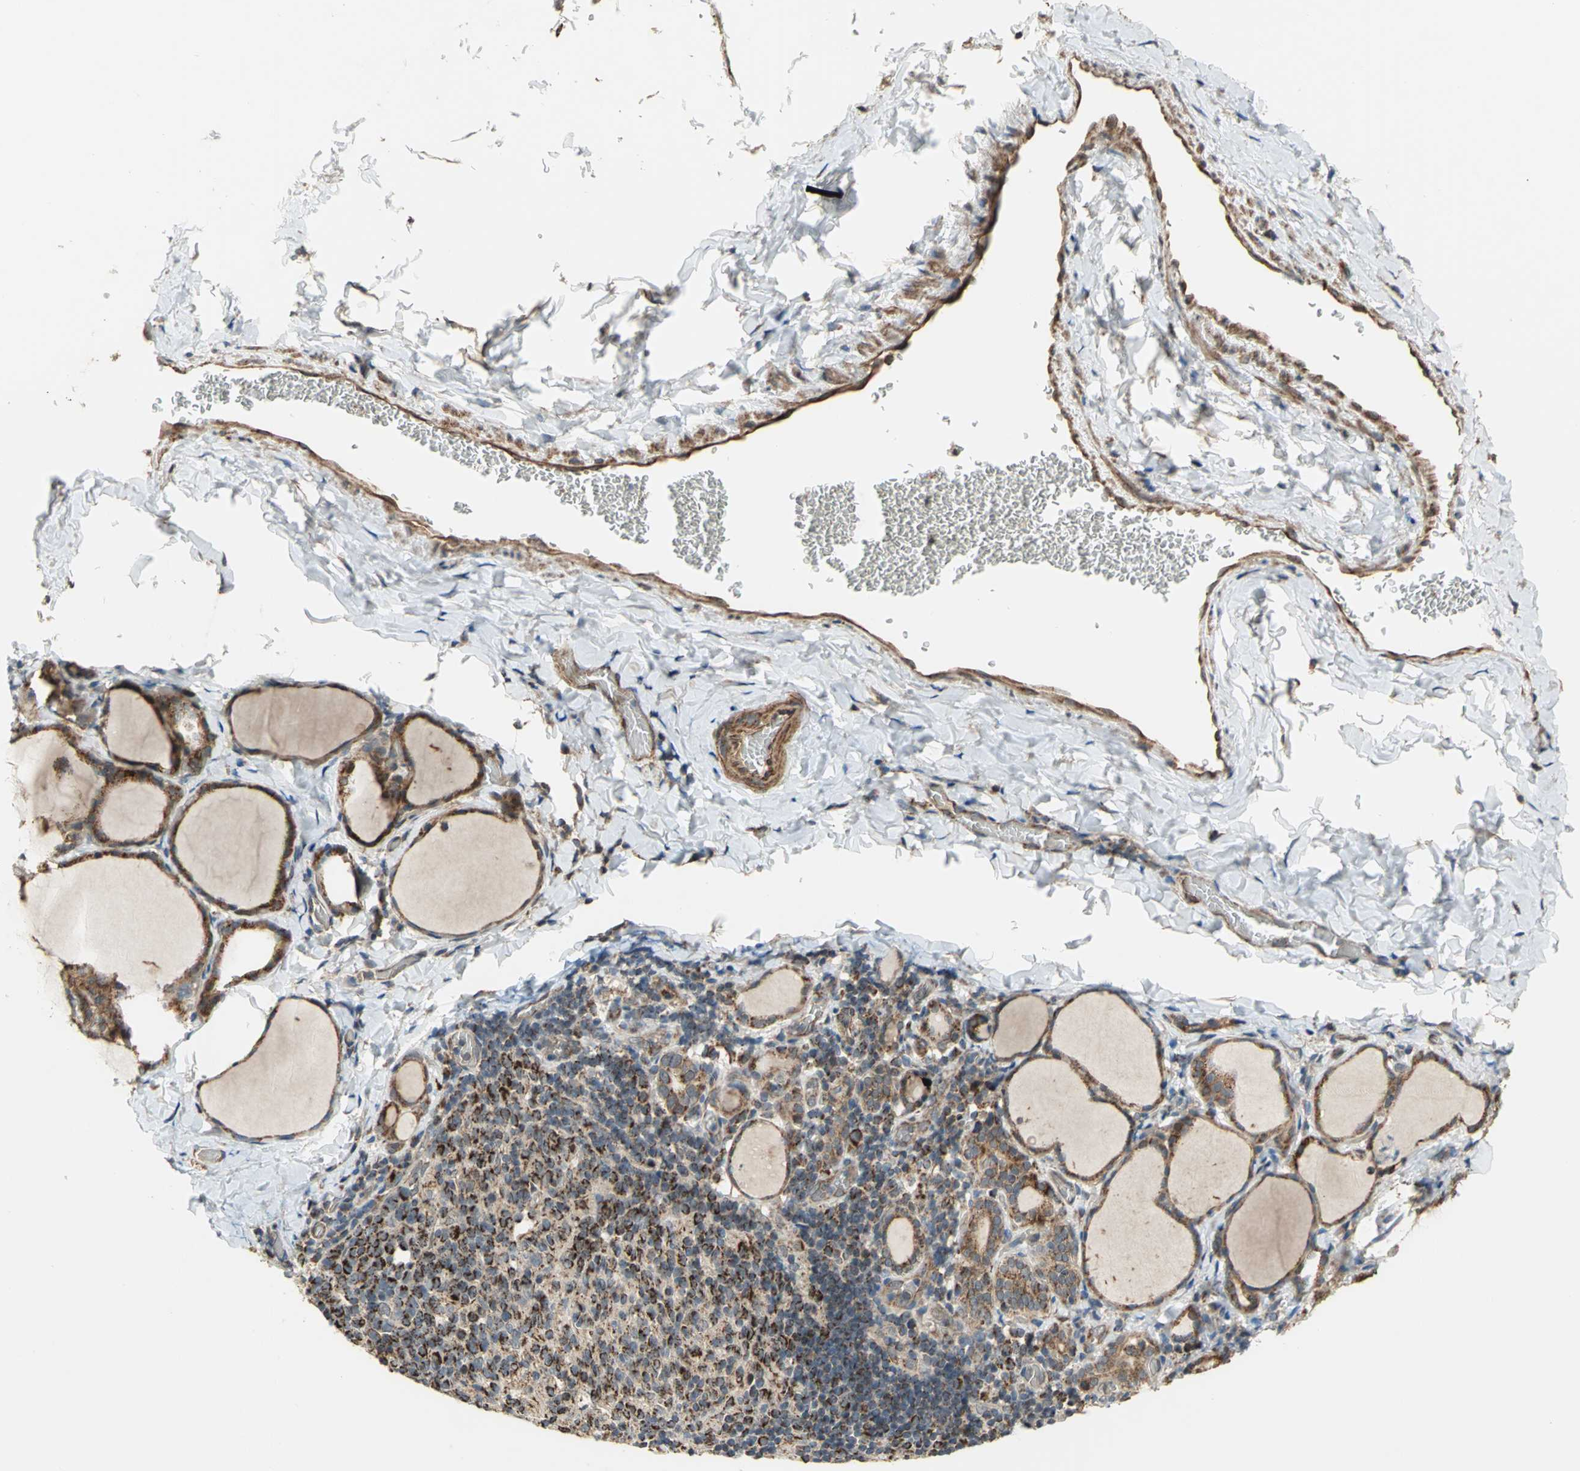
{"staining": {"intensity": "strong", "quantity": ">75%", "location": "cytoplasmic/membranous"}, "tissue": "thyroid gland", "cell_type": "Glandular cells", "image_type": "normal", "snomed": [{"axis": "morphology", "description": "Normal tissue, NOS"}, {"axis": "morphology", "description": "Papillary adenocarcinoma, NOS"}, {"axis": "topography", "description": "Thyroid gland"}], "caption": "IHC of unremarkable thyroid gland displays high levels of strong cytoplasmic/membranous positivity in about >75% of glandular cells.", "gene": "MRPS22", "patient": {"sex": "female", "age": 30}}